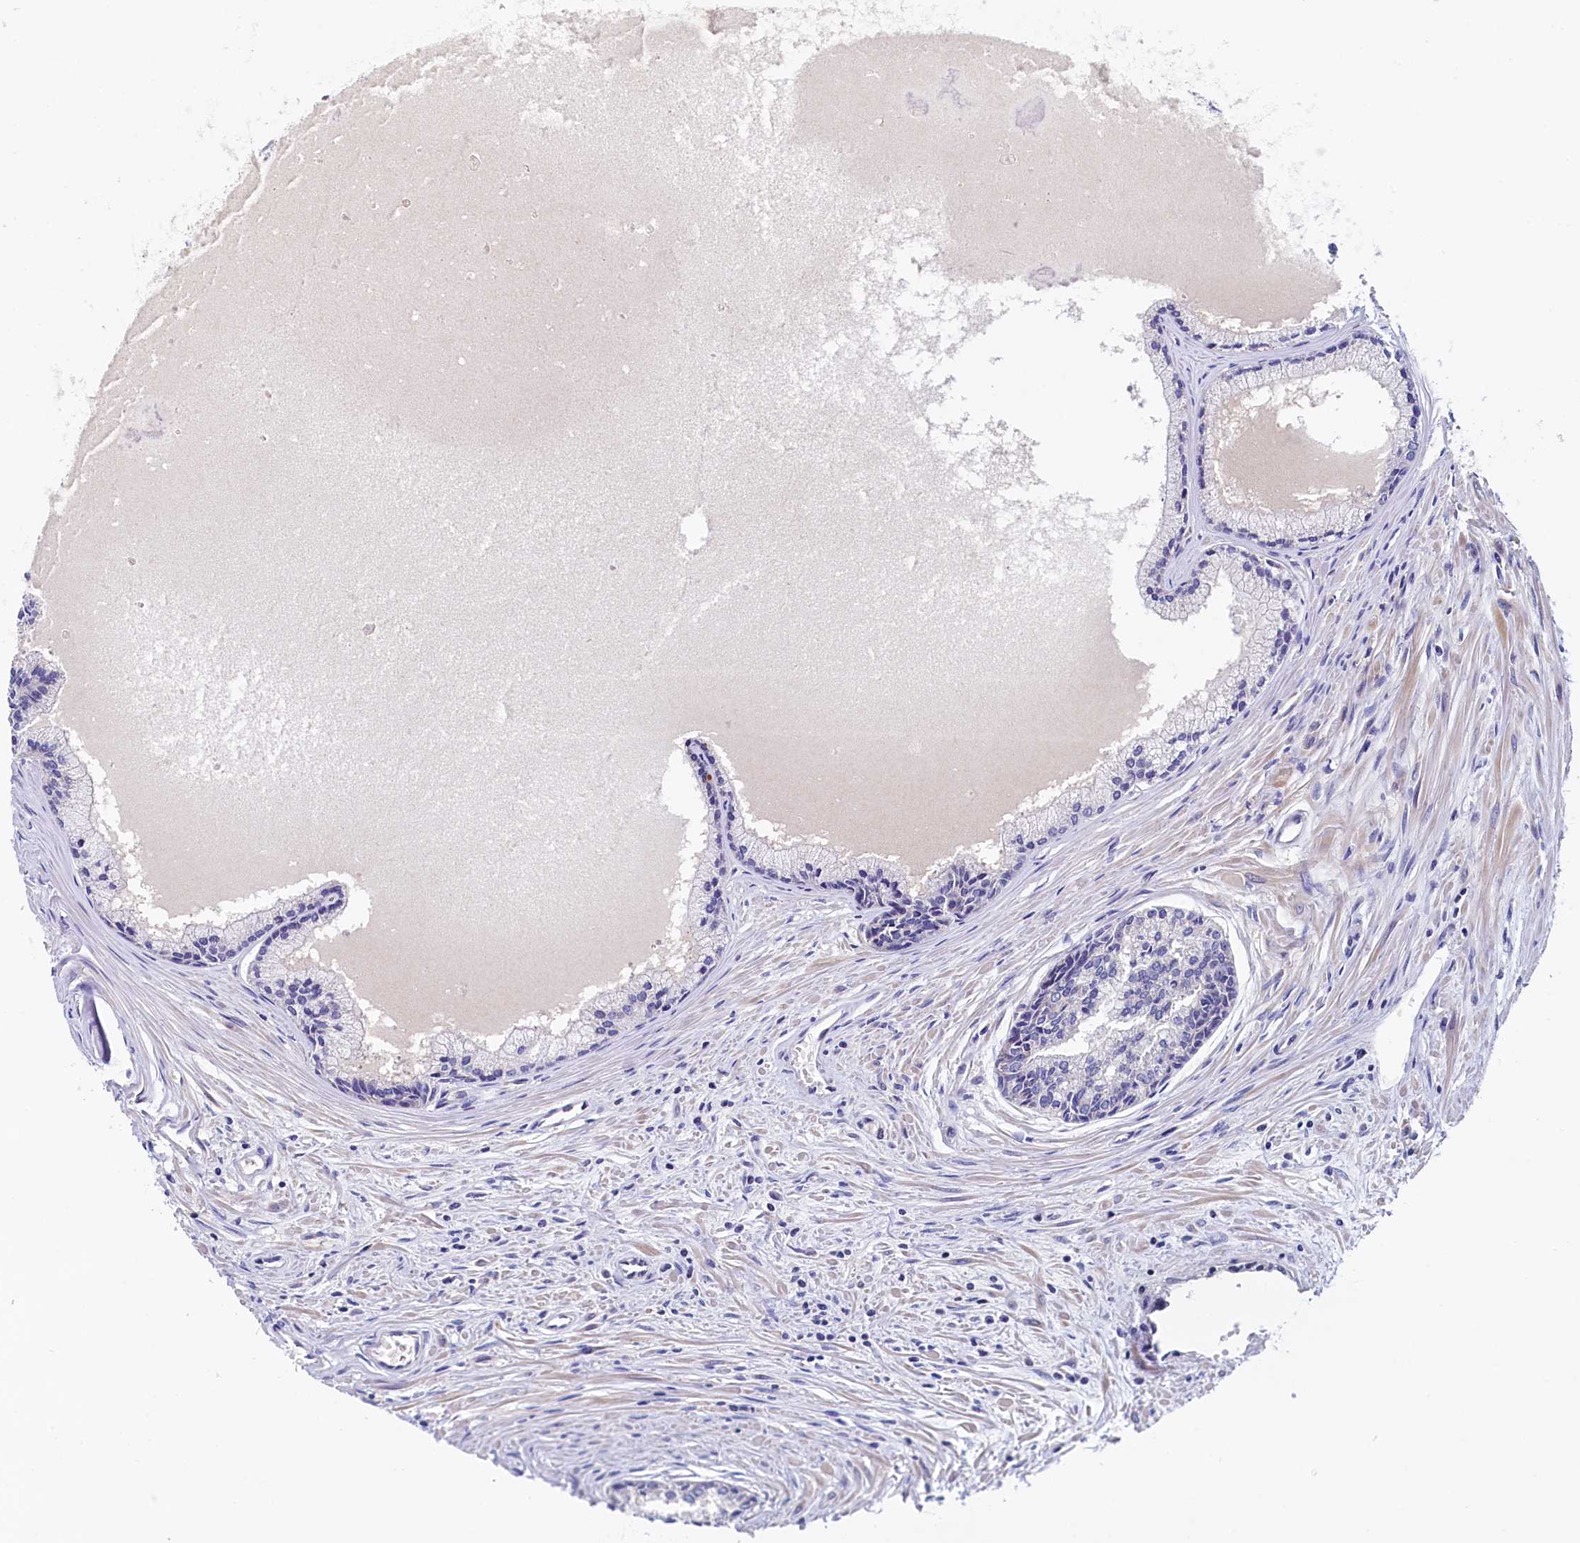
{"staining": {"intensity": "weak", "quantity": "<25%", "location": "cytoplasmic/membranous"}, "tissue": "prostate cancer", "cell_type": "Tumor cells", "image_type": "cancer", "snomed": [{"axis": "morphology", "description": "Adenocarcinoma, High grade"}, {"axis": "topography", "description": "Prostate"}], "caption": "Human prostate cancer (adenocarcinoma (high-grade)) stained for a protein using immunohistochemistry displays no positivity in tumor cells.", "gene": "DTD1", "patient": {"sex": "male", "age": 68}}